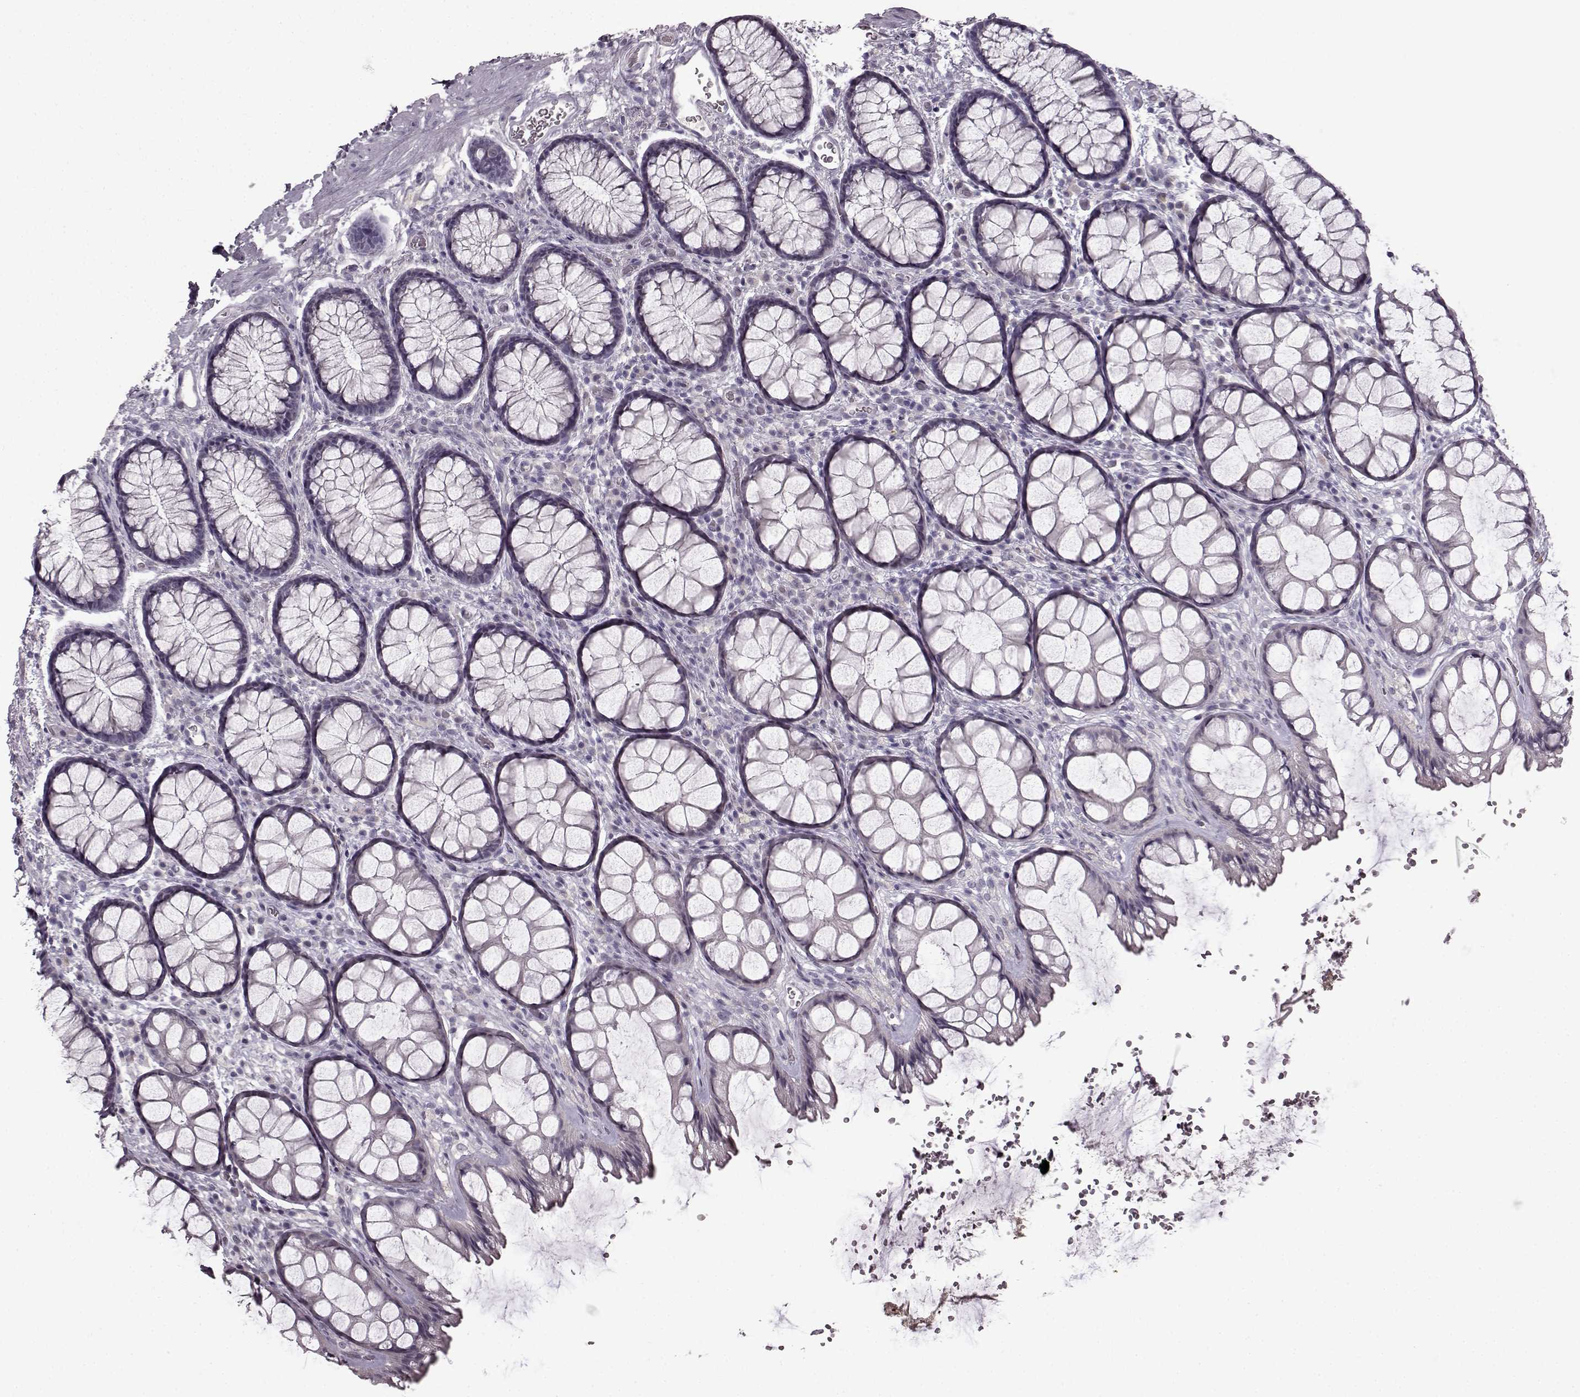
{"staining": {"intensity": "negative", "quantity": "none", "location": "none"}, "tissue": "rectum", "cell_type": "Glandular cells", "image_type": "normal", "snomed": [{"axis": "morphology", "description": "Normal tissue, NOS"}, {"axis": "topography", "description": "Rectum"}], "caption": "The histopathology image exhibits no significant staining in glandular cells of rectum.", "gene": "LHB", "patient": {"sex": "female", "age": 62}}